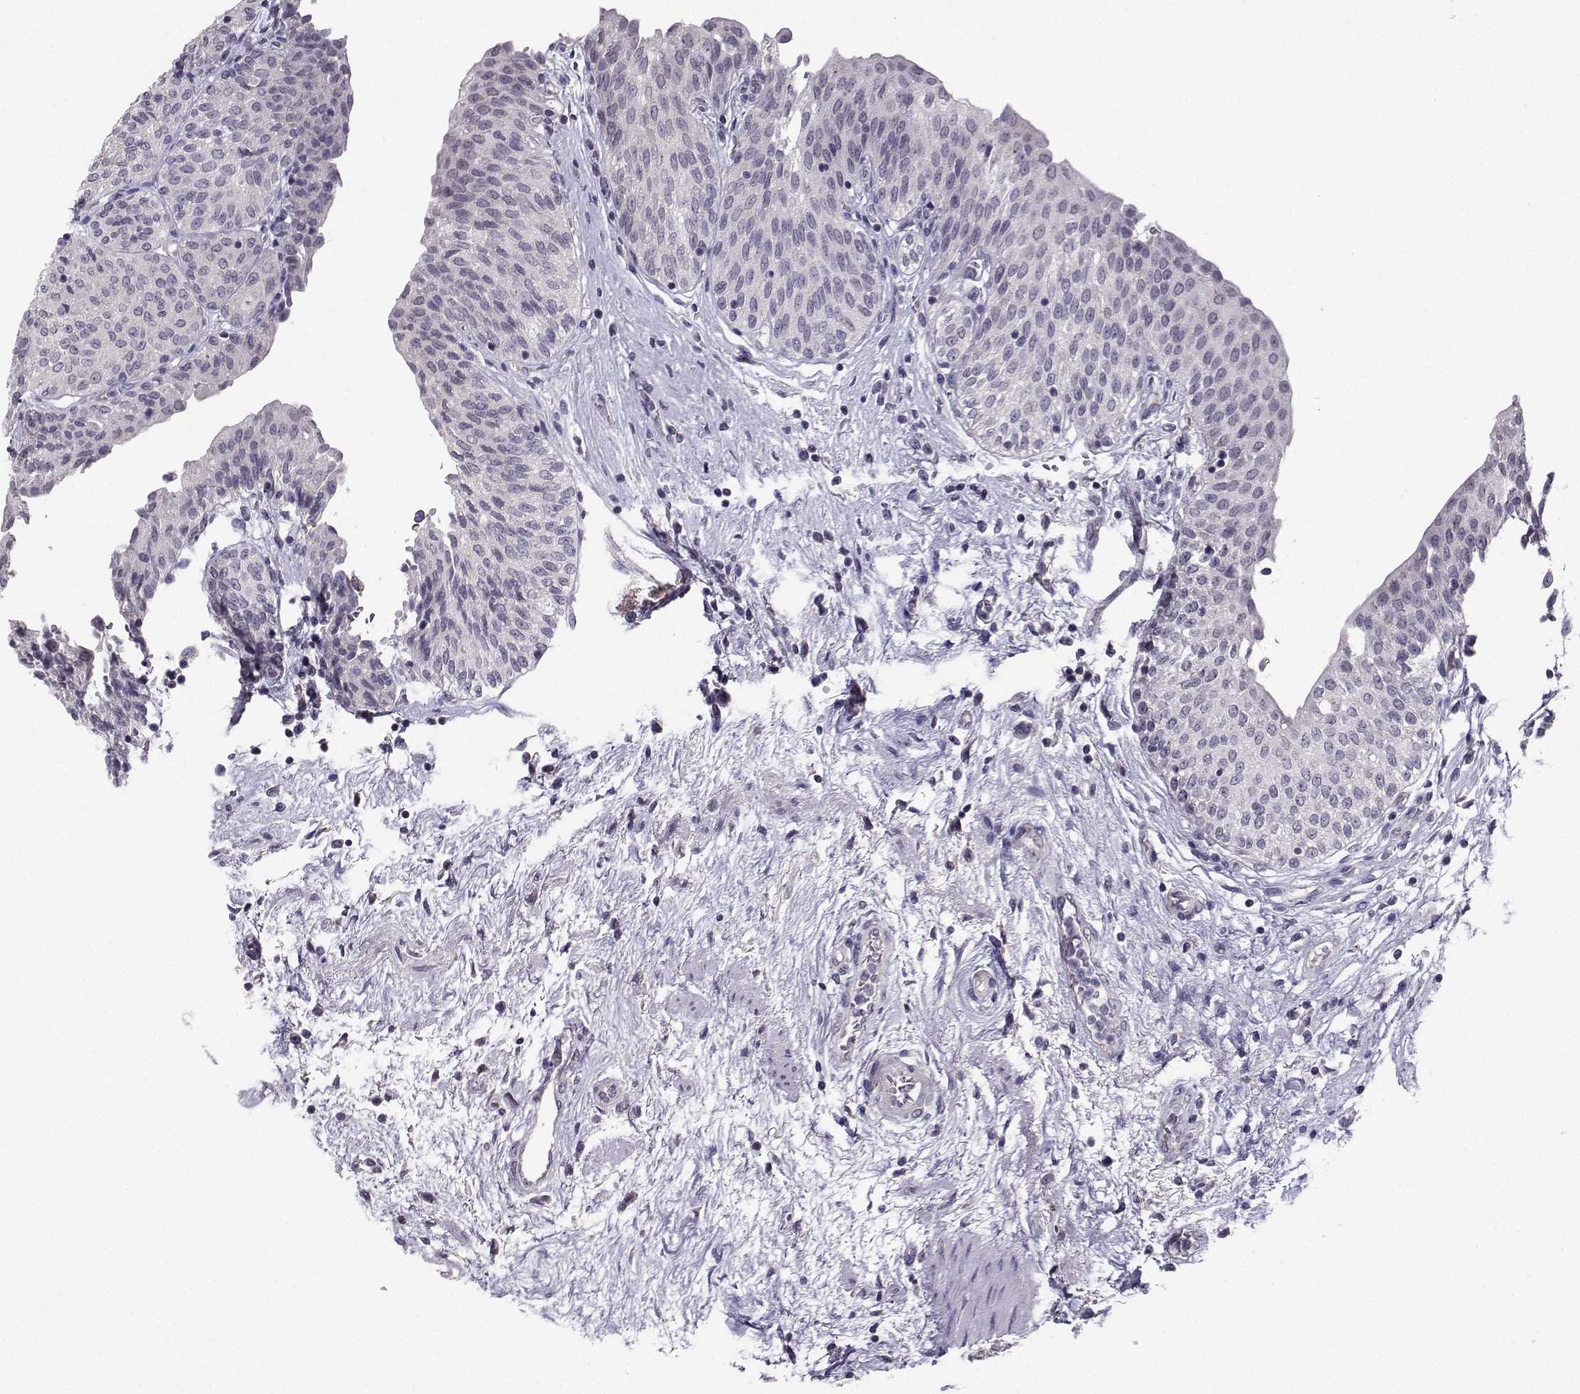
{"staining": {"intensity": "negative", "quantity": "none", "location": "none"}, "tissue": "urinary bladder", "cell_type": "Urothelial cells", "image_type": "normal", "snomed": [{"axis": "morphology", "description": "Normal tissue, NOS"}, {"axis": "morphology", "description": "Neoplasm, malignant, NOS"}, {"axis": "topography", "description": "Urinary bladder"}], "caption": "Urothelial cells show no significant expression in benign urinary bladder. (Stains: DAB (3,3'-diaminobenzidine) immunohistochemistry (IHC) with hematoxylin counter stain, Microscopy: brightfield microscopy at high magnification).", "gene": "TSPYL5", "patient": {"sex": "male", "age": 68}}